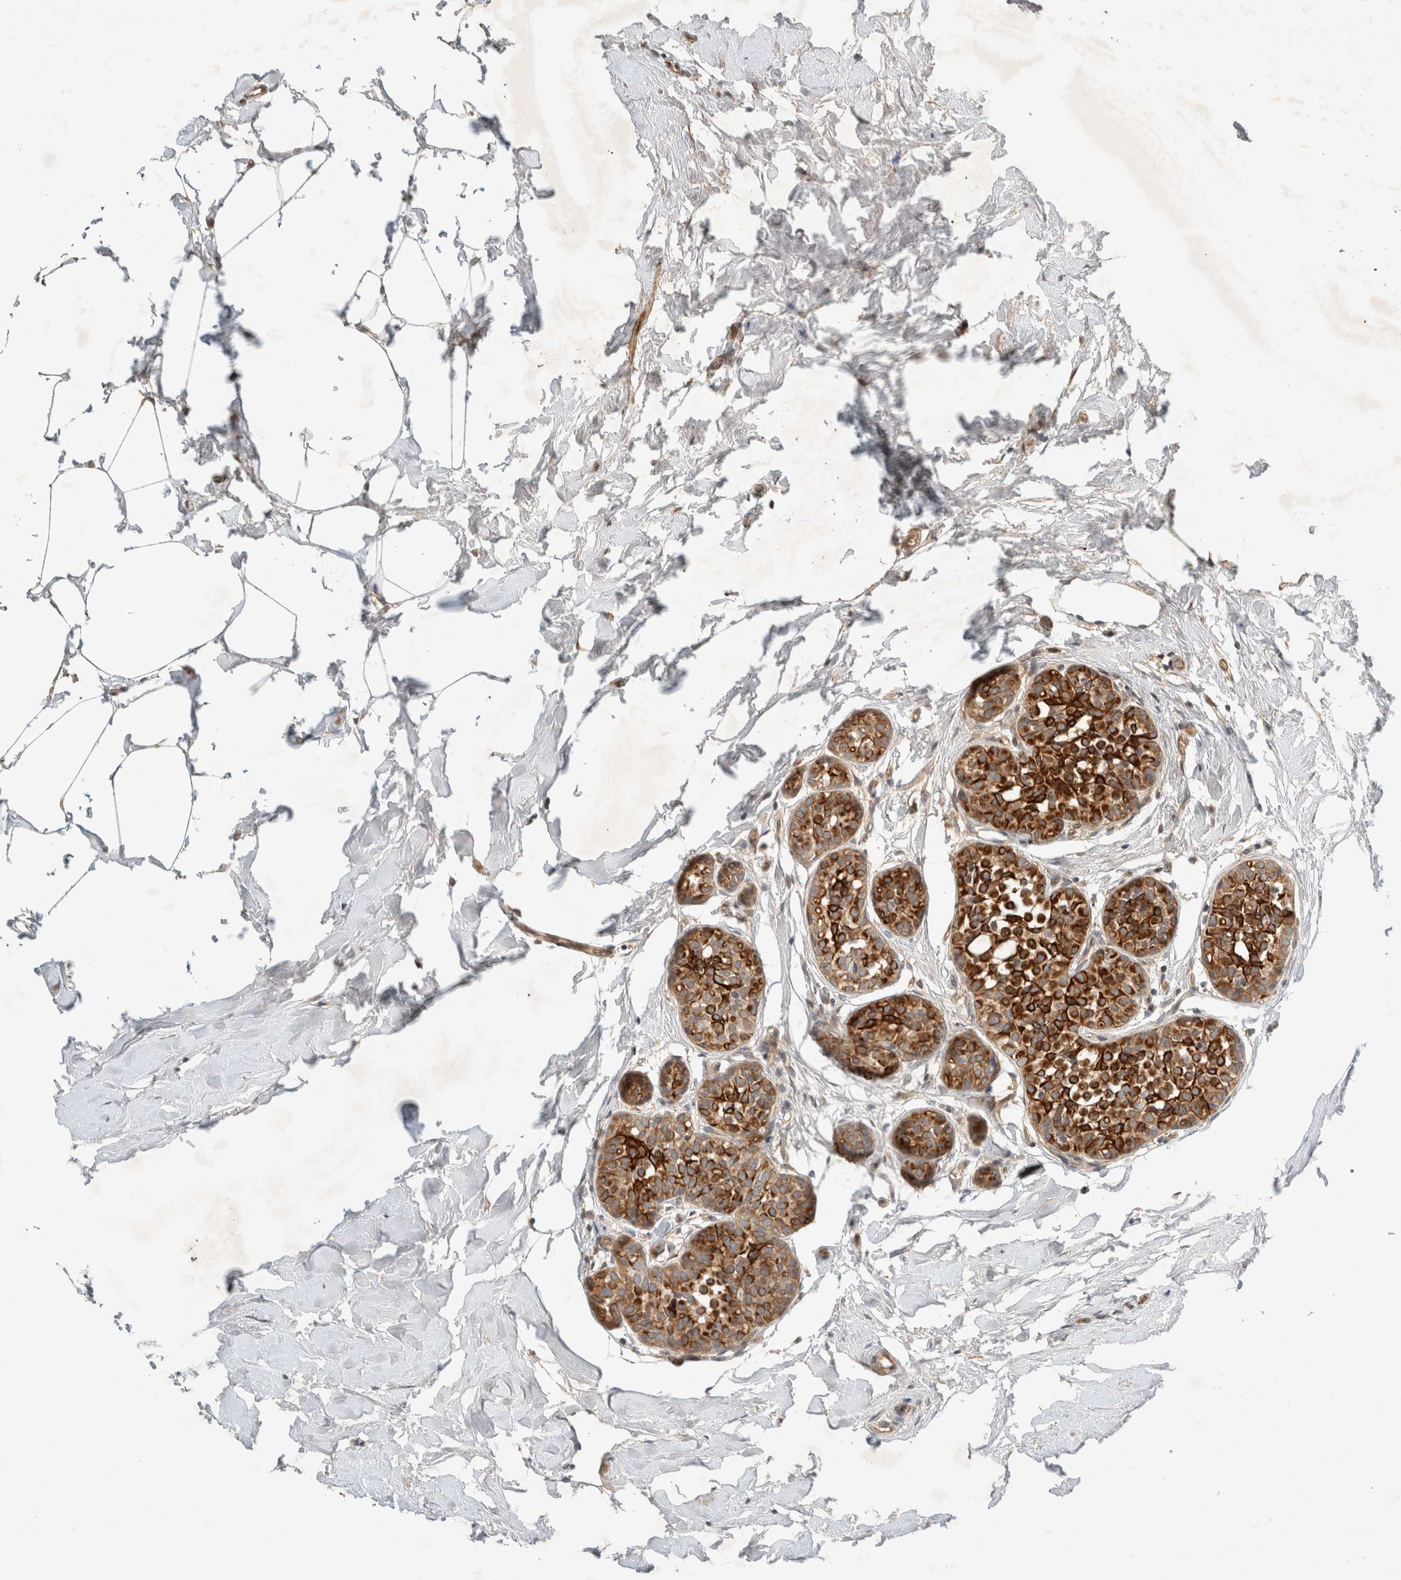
{"staining": {"intensity": "strong", "quantity": ">75%", "location": "cytoplasmic/membranous"}, "tissue": "breast cancer", "cell_type": "Tumor cells", "image_type": "cancer", "snomed": [{"axis": "morphology", "description": "Duct carcinoma"}, {"axis": "topography", "description": "Breast"}], "caption": "This is a photomicrograph of immunohistochemistry (IHC) staining of breast cancer (infiltrating ductal carcinoma), which shows strong expression in the cytoplasmic/membranous of tumor cells.", "gene": "ARMC9", "patient": {"sex": "female", "age": 55}}